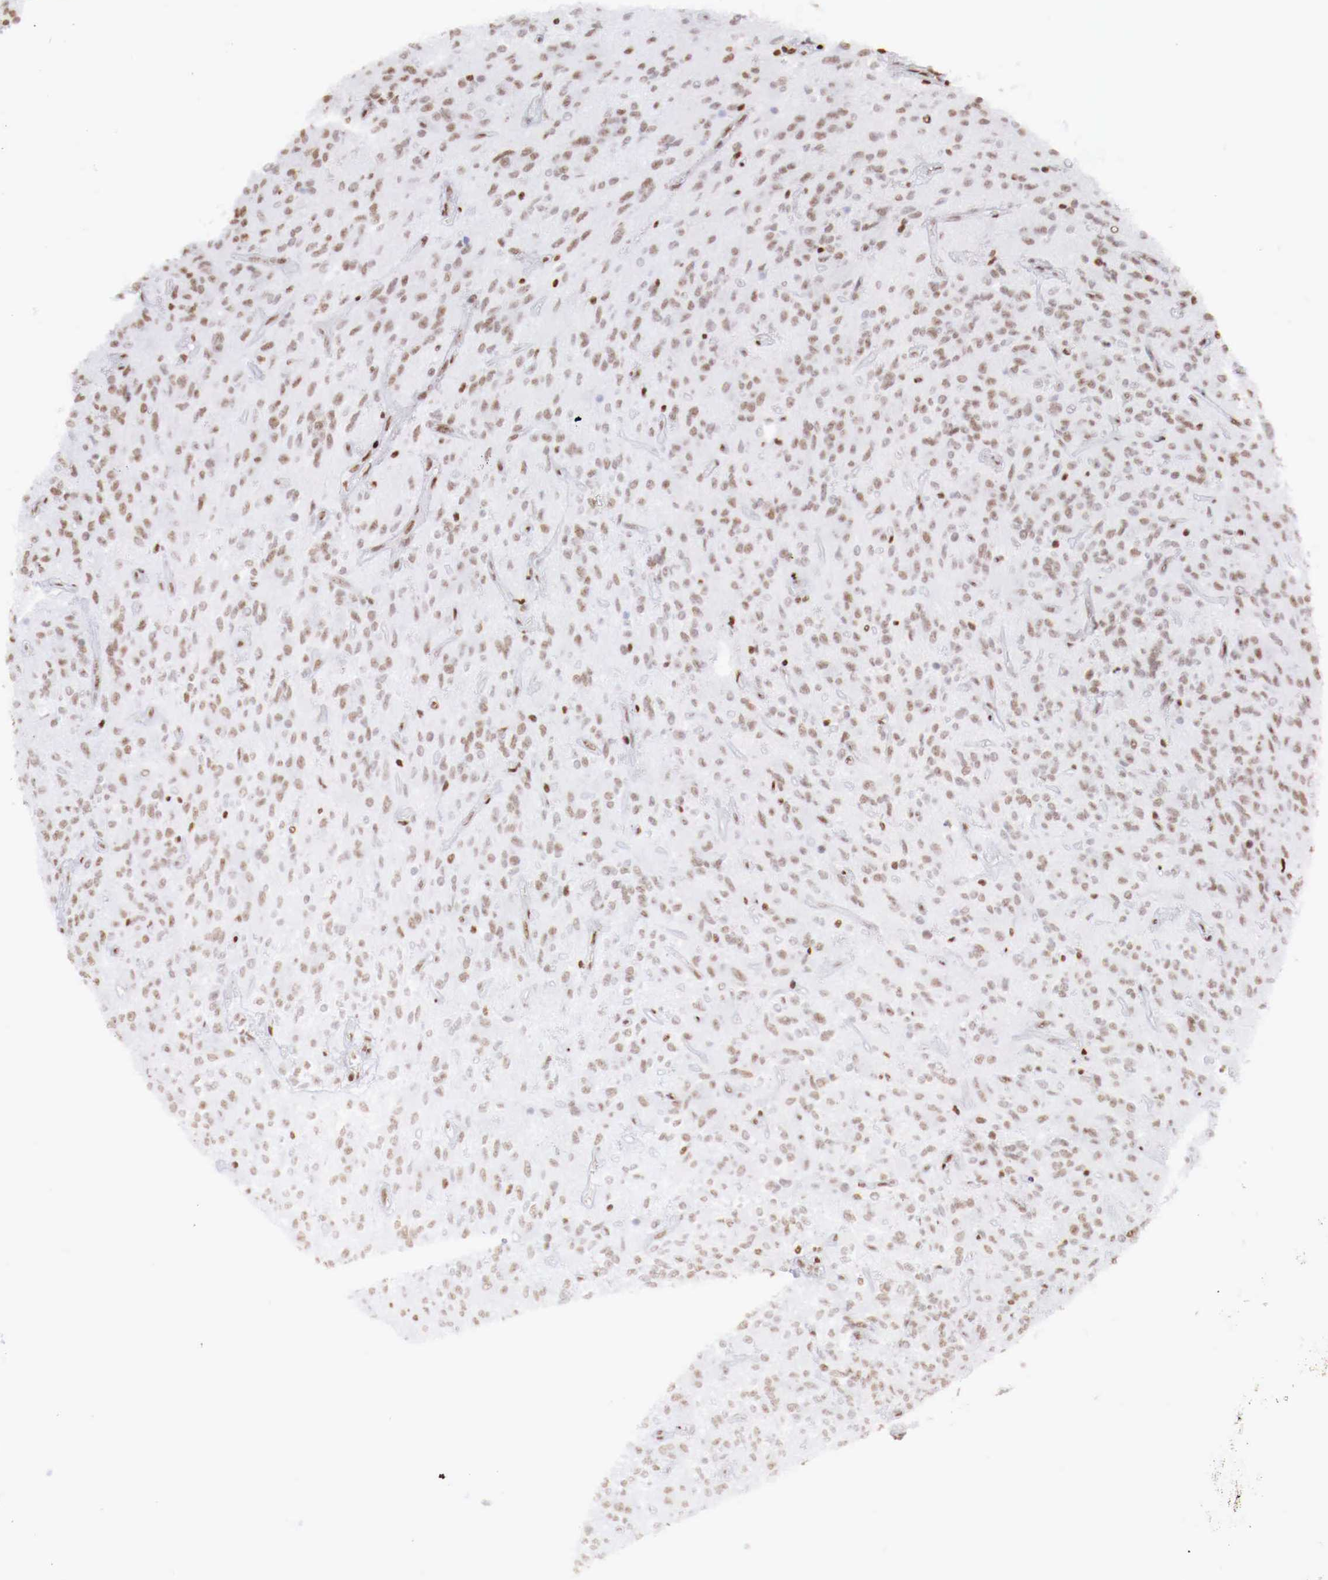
{"staining": {"intensity": "moderate", "quantity": ">75%", "location": "nuclear"}, "tissue": "glioma", "cell_type": "Tumor cells", "image_type": "cancer", "snomed": [{"axis": "morphology", "description": "Glioma, malignant, Low grade"}, {"axis": "topography", "description": "Brain"}], "caption": "This photomicrograph reveals glioma stained with IHC to label a protein in brown. The nuclear of tumor cells show moderate positivity for the protein. Nuclei are counter-stained blue.", "gene": "MAX", "patient": {"sex": "female", "age": 15}}